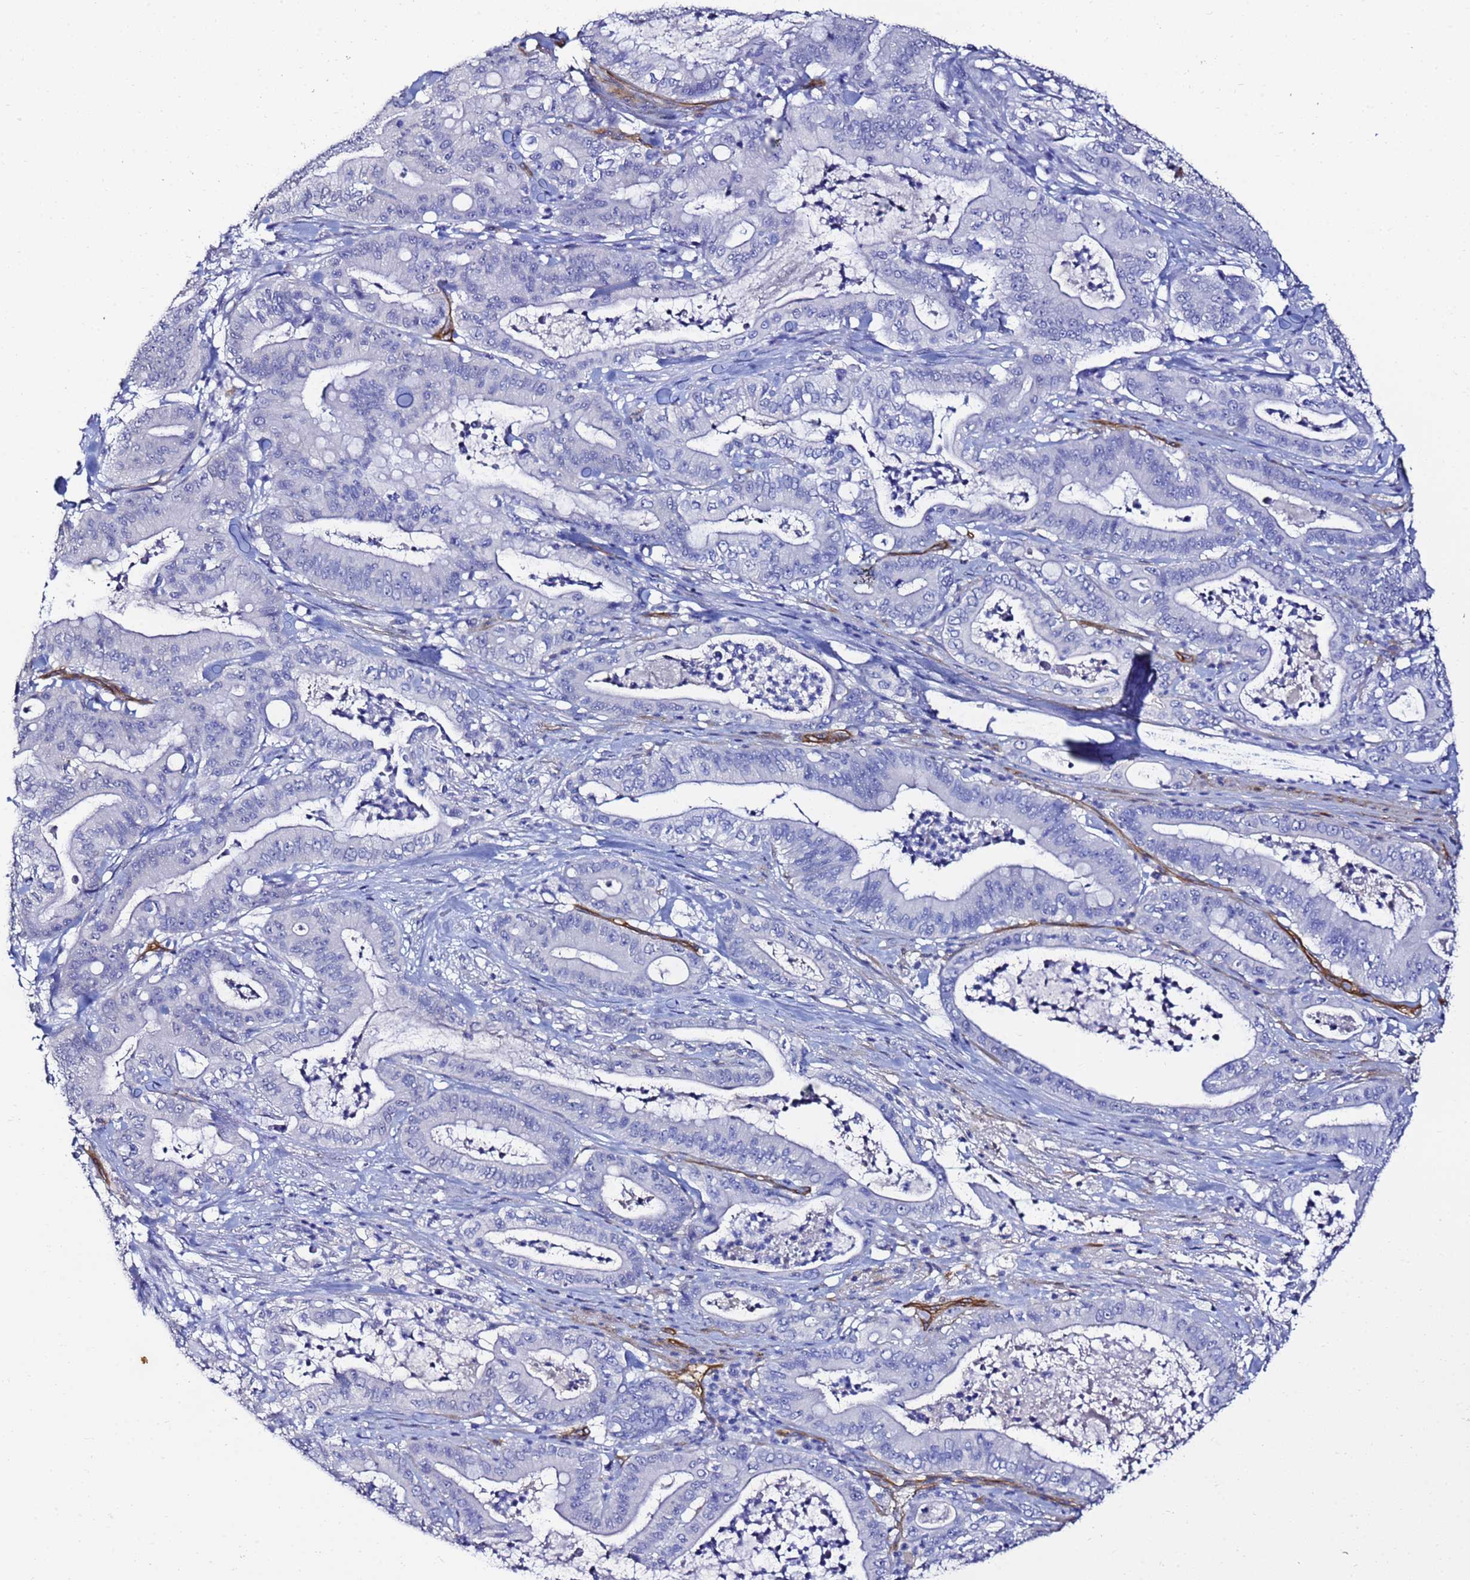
{"staining": {"intensity": "negative", "quantity": "none", "location": "none"}, "tissue": "pancreatic cancer", "cell_type": "Tumor cells", "image_type": "cancer", "snomed": [{"axis": "morphology", "description": "Adenocarcinoma, NOS"}, {"axis": "topography", "description": "Pancreas"}], "caption": "Pancreatic adenocarcinoma was stained to show a protein in brown. There is no significant staining in tumor cells. (Stains: DAB (3,3'-diaminobenzidine) immunohistochemistry with hematoxylin counter stain, Microscopy: brightfield microscopy at high magnification).", "gene": "DEFB104A", "patient": {"sex": "male", "age": 71}}